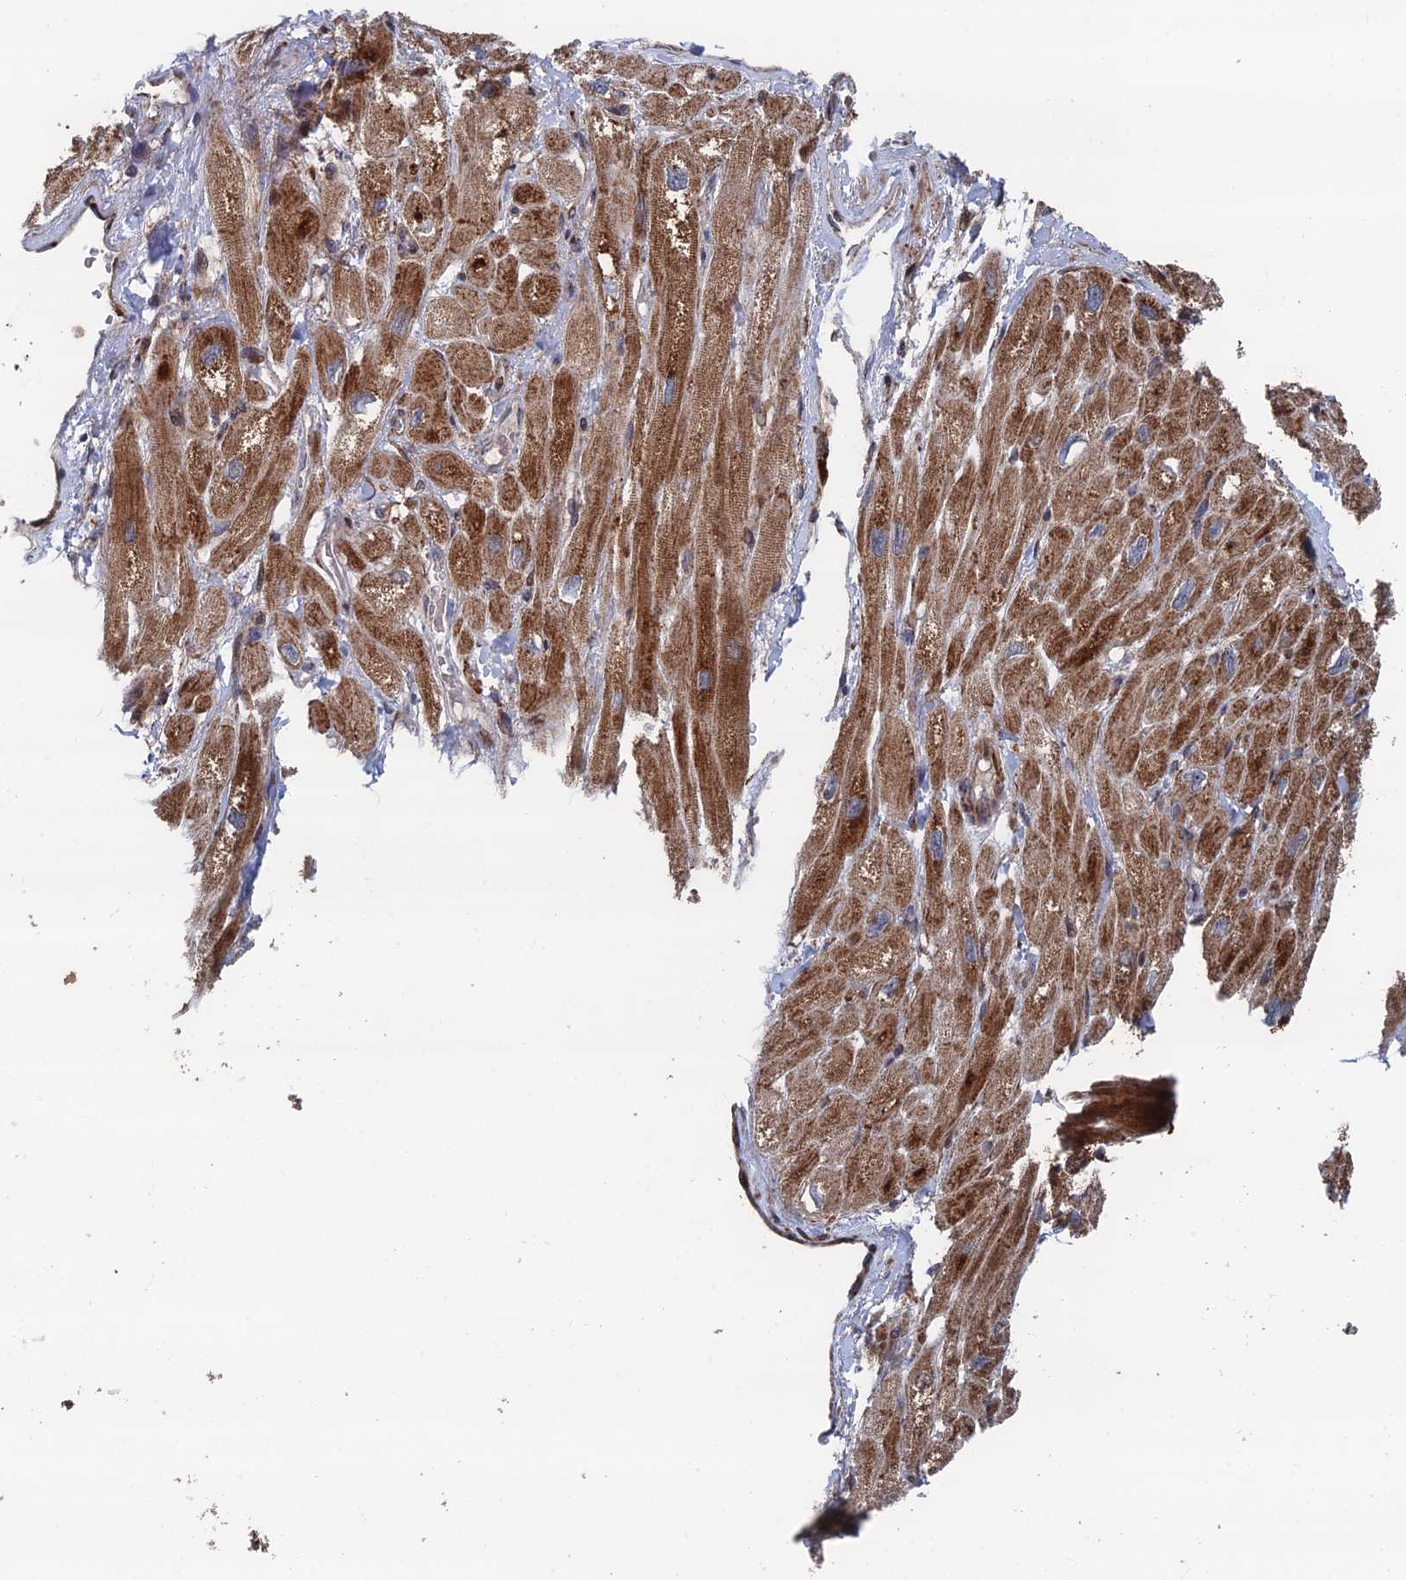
{"staining": {"intensity": "moderate", "quantity": ">75%", "location": "cytoplasmic/membranous"}, "tissue": "heart muscle", "cell_type": "Cardiomyocytes", "image_type": "normal", "snomed": [{"axis": "morphology", "description": "Normal tissue, NOS"}, {"axis": "topography", "description": "Heart"}], "caption": "The photomicrograph reveals staining of unremarkable heart muscle, revealing moderate cytoplasmic/membranous protein expression (brown color) within cardiomyocytes. (Brightfield microscopy of DAB IHC at high magnification).", "gene": "GTF2IRD1", "patient": {"sex": "male", "age": 65}}